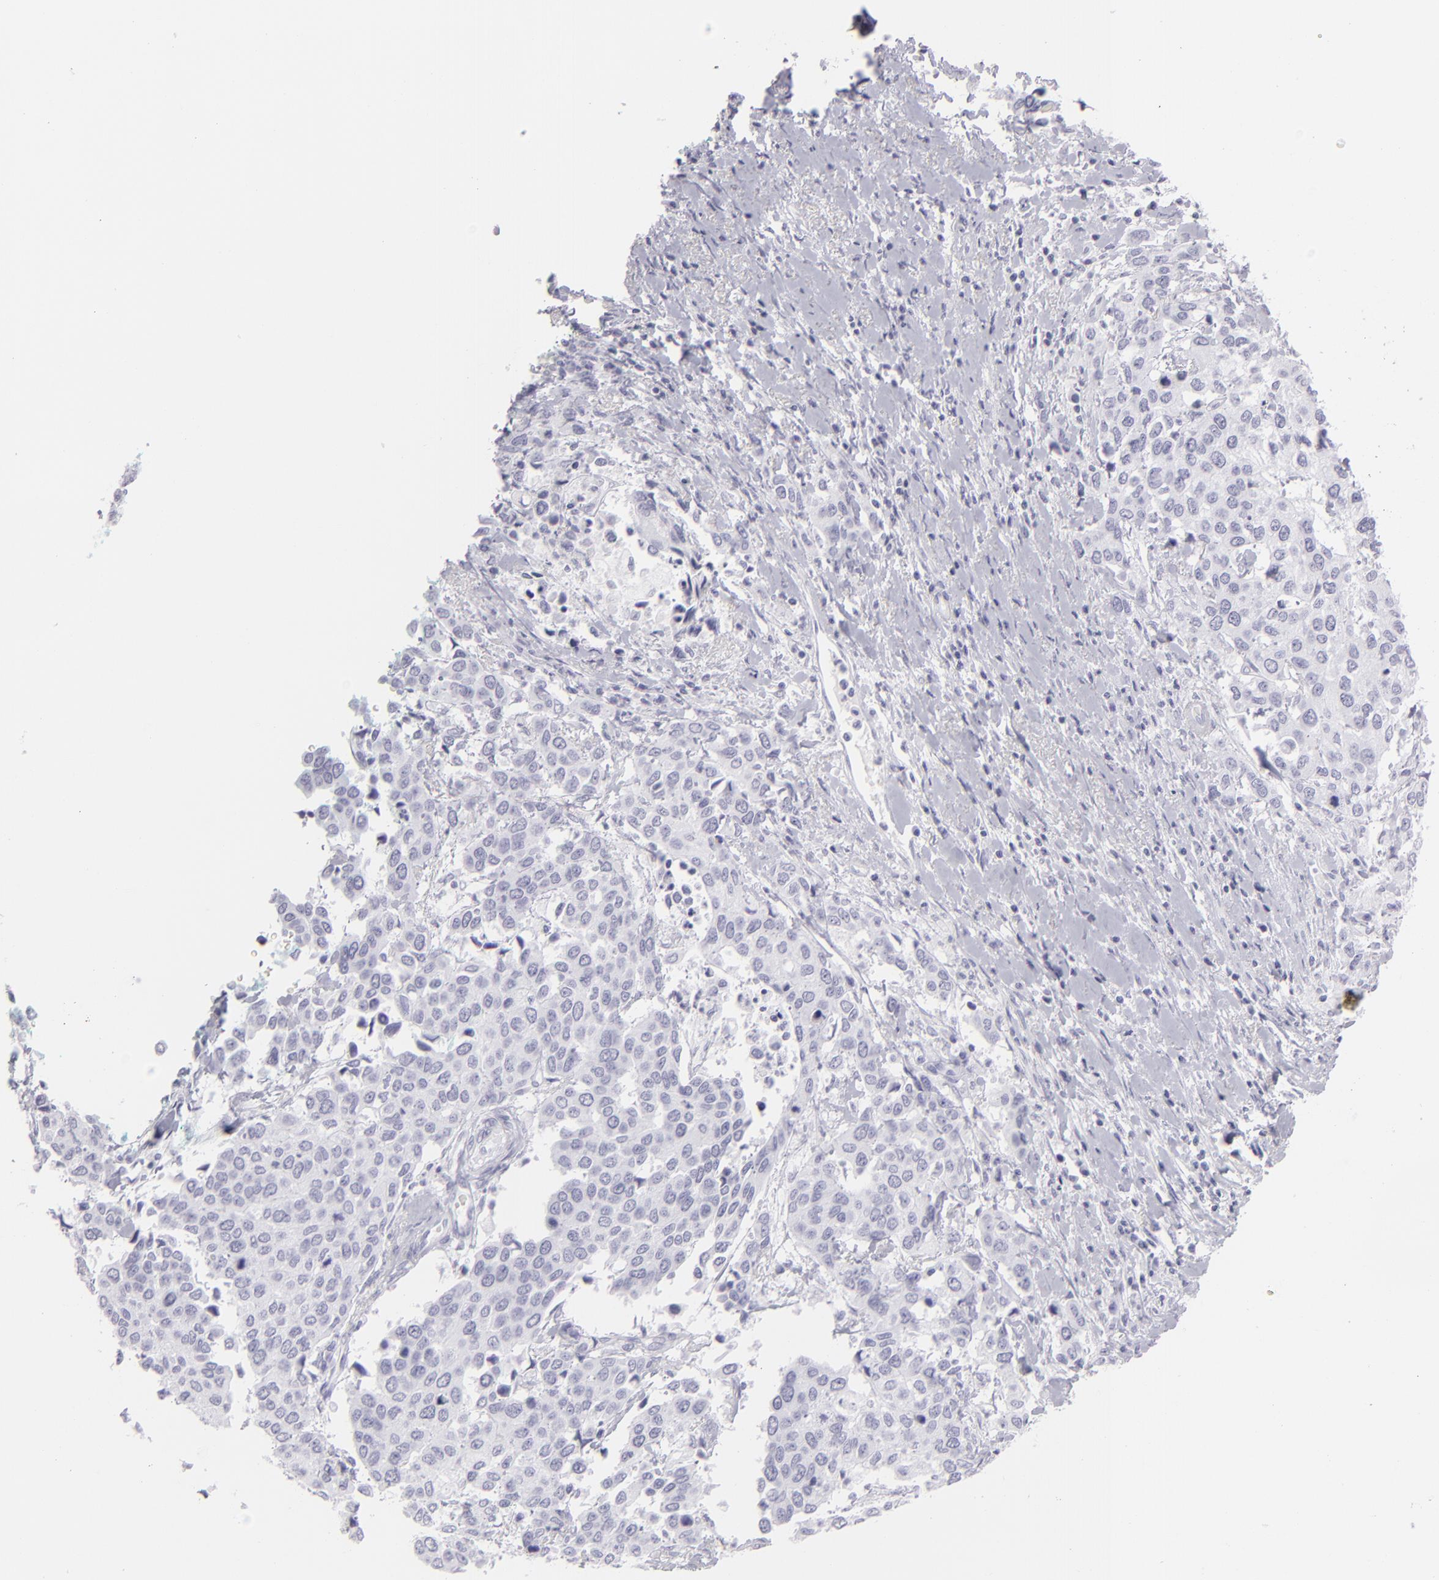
{"staining": {"intensity": "negative", "quantity": "none", "location": "none"}, "tissue": "cervical cancer", "cell_type": "Tumor cells", "image_type": "cancer", "snomed": [{"axis": "morphology", "description": "Squamous cell carcinoma, NOS"}, {"axis": "topography", "description": "Cervix"}], "caption": "A high-resolution micrograph shows immunohistochemistry (IHC) staining of cervical cancer, which displays no significant positivity in tumor cells.", "gene": "FLG", "patient": {"sex": "female", "age": 54}}